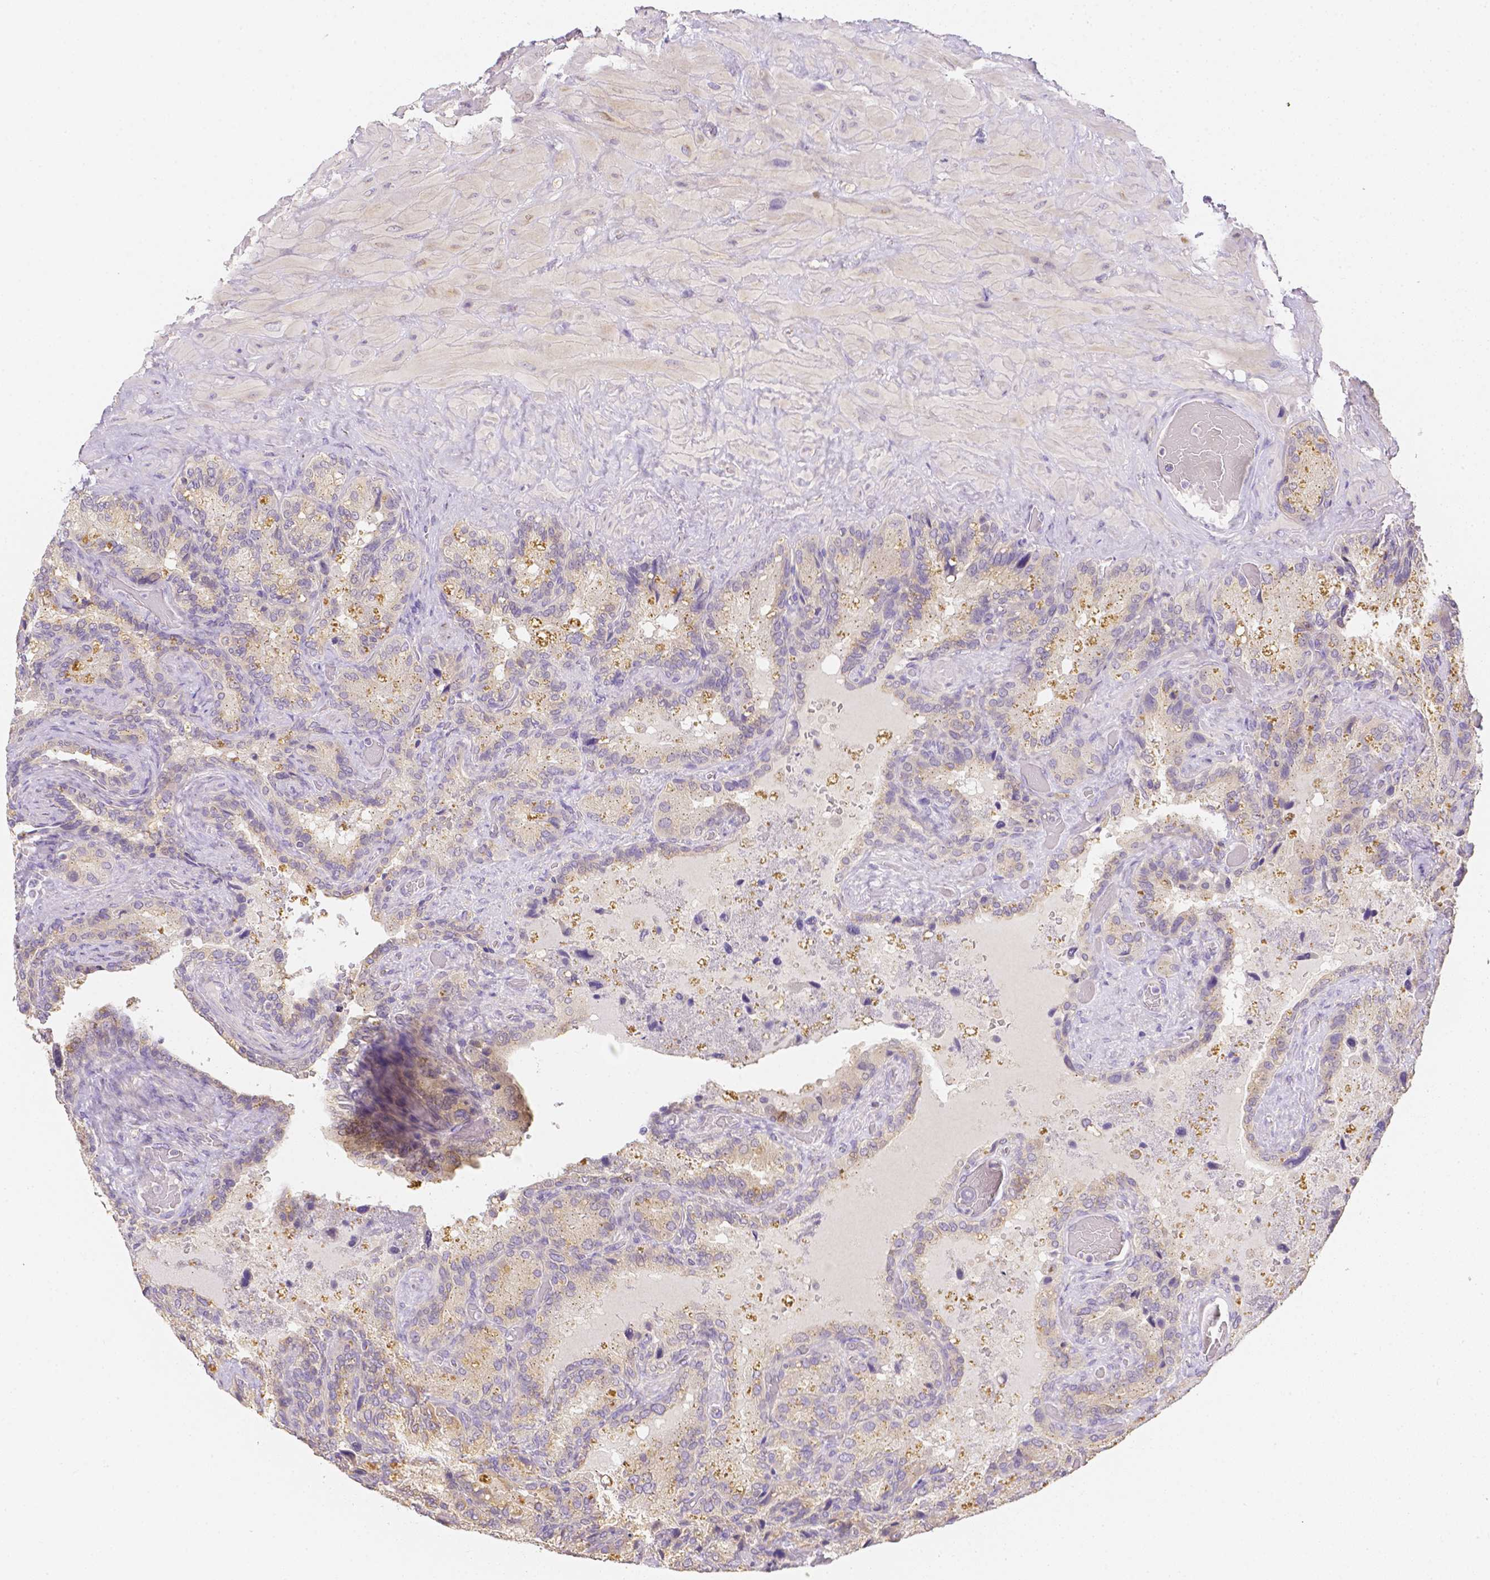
{"staining": {"intensity": "weak", "quantity": "<25%", "location": "cytoplasmic/membranous"}, "tissue": "seminal vesicle", "cell_type": "Glandular cells", "image_type": "normal", "snomed": [{"axis": "morphology", "description": "Normal tissue, NOS"}, {"axis": "topography", "description": "Seminal veicle"}], "caption": "IHC image of unremarkable human seminal vesicle stained for a protein (brown), which reveals no positivity in glandular cells.", "gene": "C10orf67", "patient": {"sex": "male", "age": 60}}